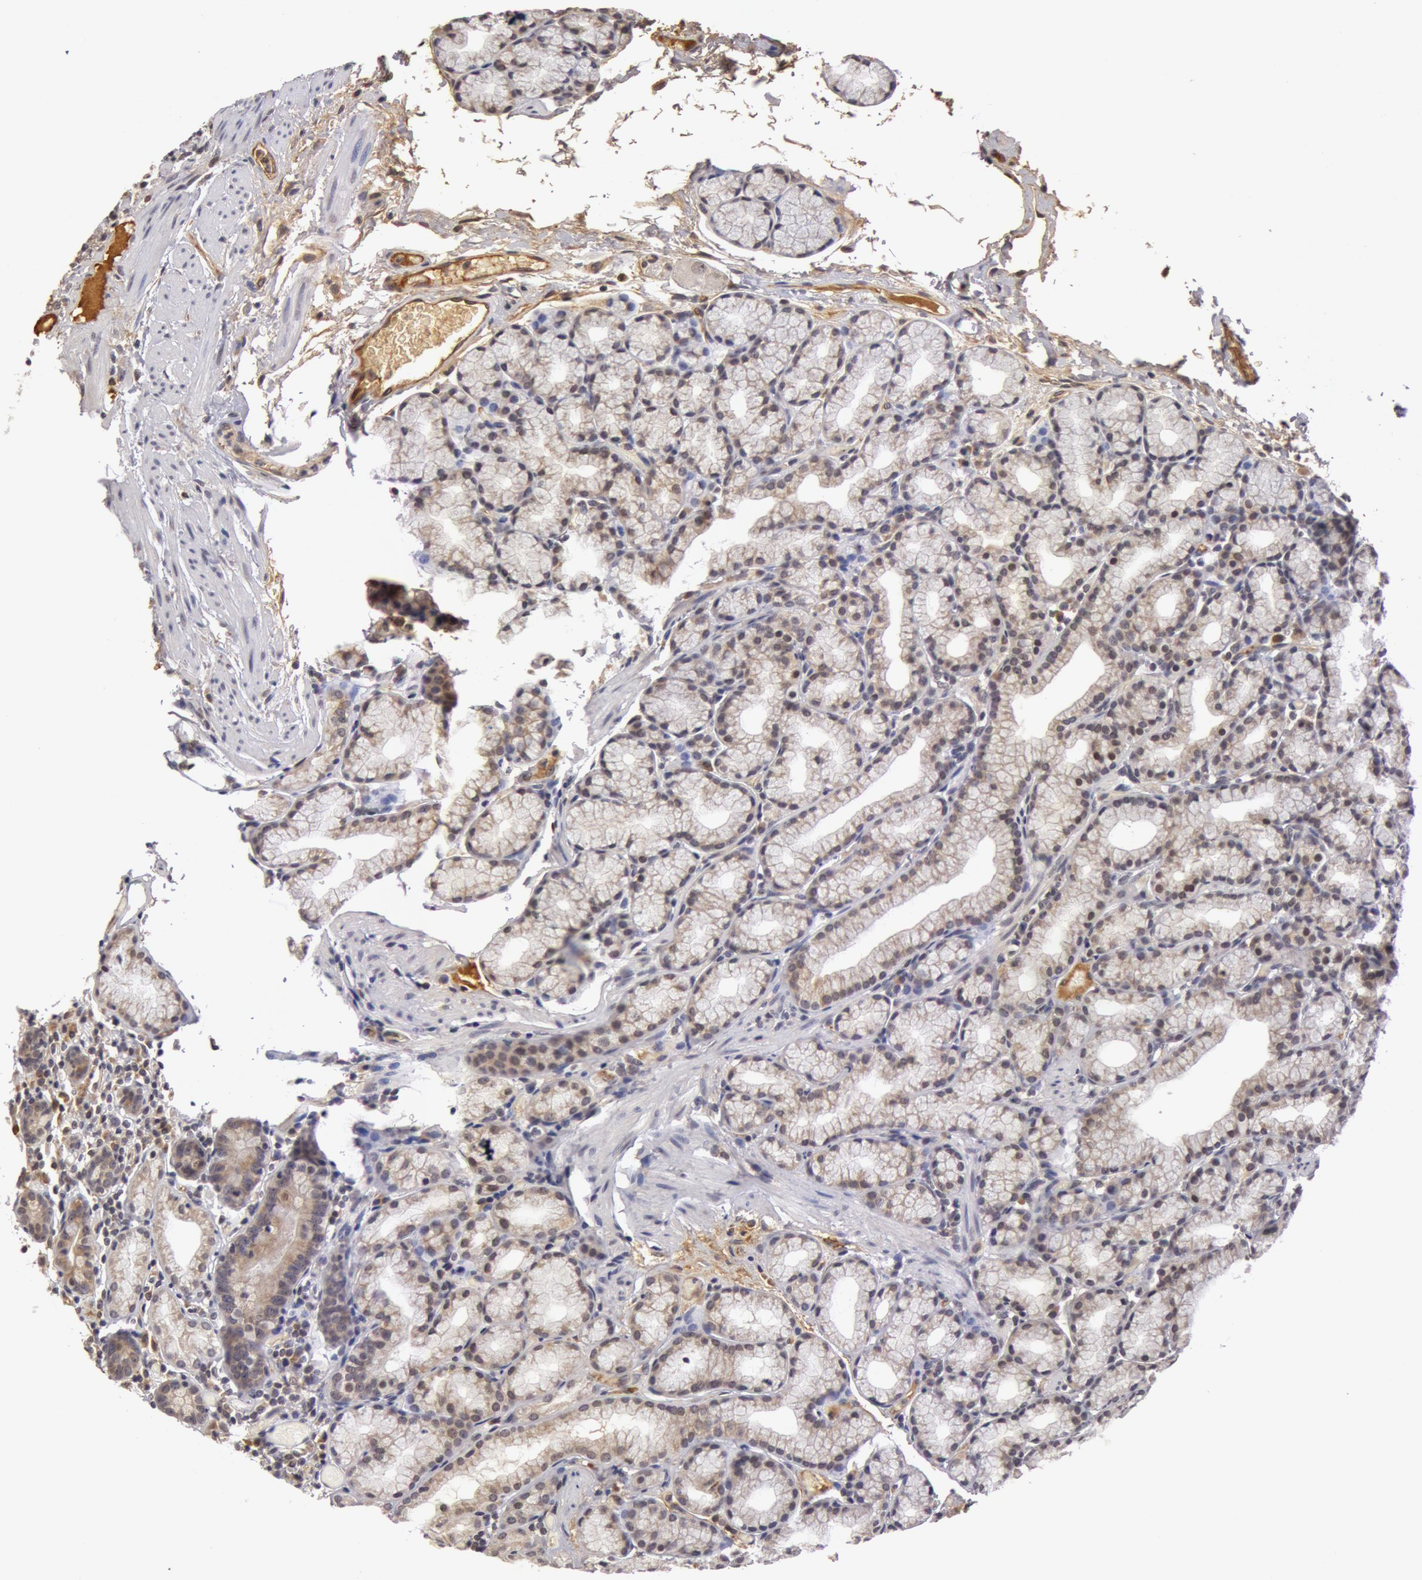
{"staining": {"intensity": "weak", "quantity": "25%-75%", "location": "cytoplasmic/membranous"}, "tissue": "duodenum", "cell_type": "Glandular cells", "image_type": "normal", "snomed": [{"axis": "morphology", "description": "Normal tissue, NOS"}, {"axis": "topography", "description": "Duodenum"}], "caption": "Glandular cells demonstrate low levels of weak cytoplasmic/membranous staining in about 25%-75% of cells in unremarkable human duodenum.", "gene": "SYTL4", "patient": {"sex": "female", "age": 48}}